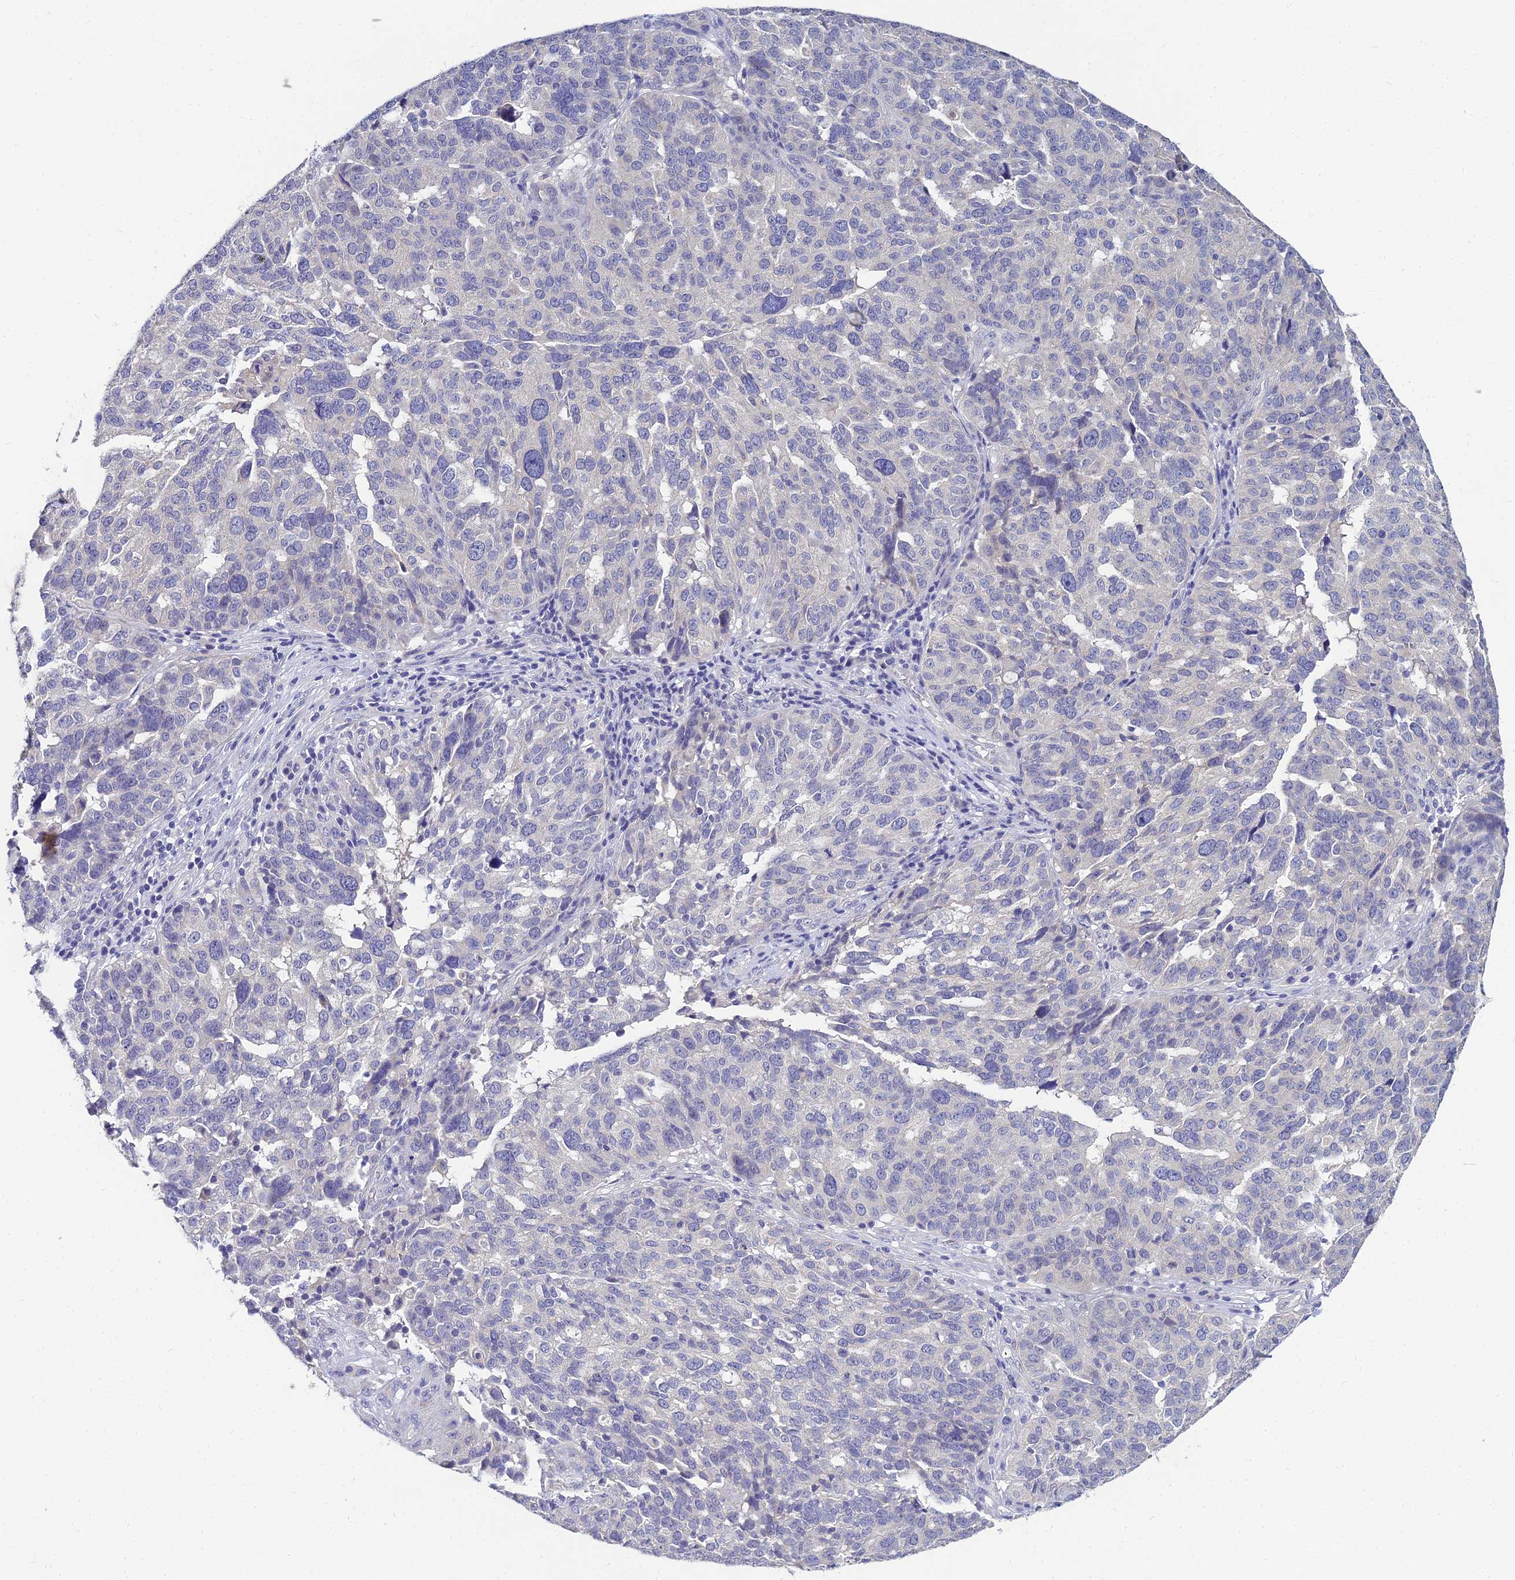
{"staining": {"intensity": "negative", "quantity": "none", "location": "none"}, "tissue": "ovarian cancer", "cell_type": "Tumor cells", "image_type": "cancer", "snomed": [{"axis": "morphology", "description": "Cystadenocarcinoma, serous, NOS"}, {"axis": "topography", "description": "Ovary"}], "caption": "Human ovarian serous cystadenocarcinoma stained for a protein using immunohistochemistry shows no staining in tumor cells.", "gene": "NPY", "patient": {"sex": "female", "age": 59}}